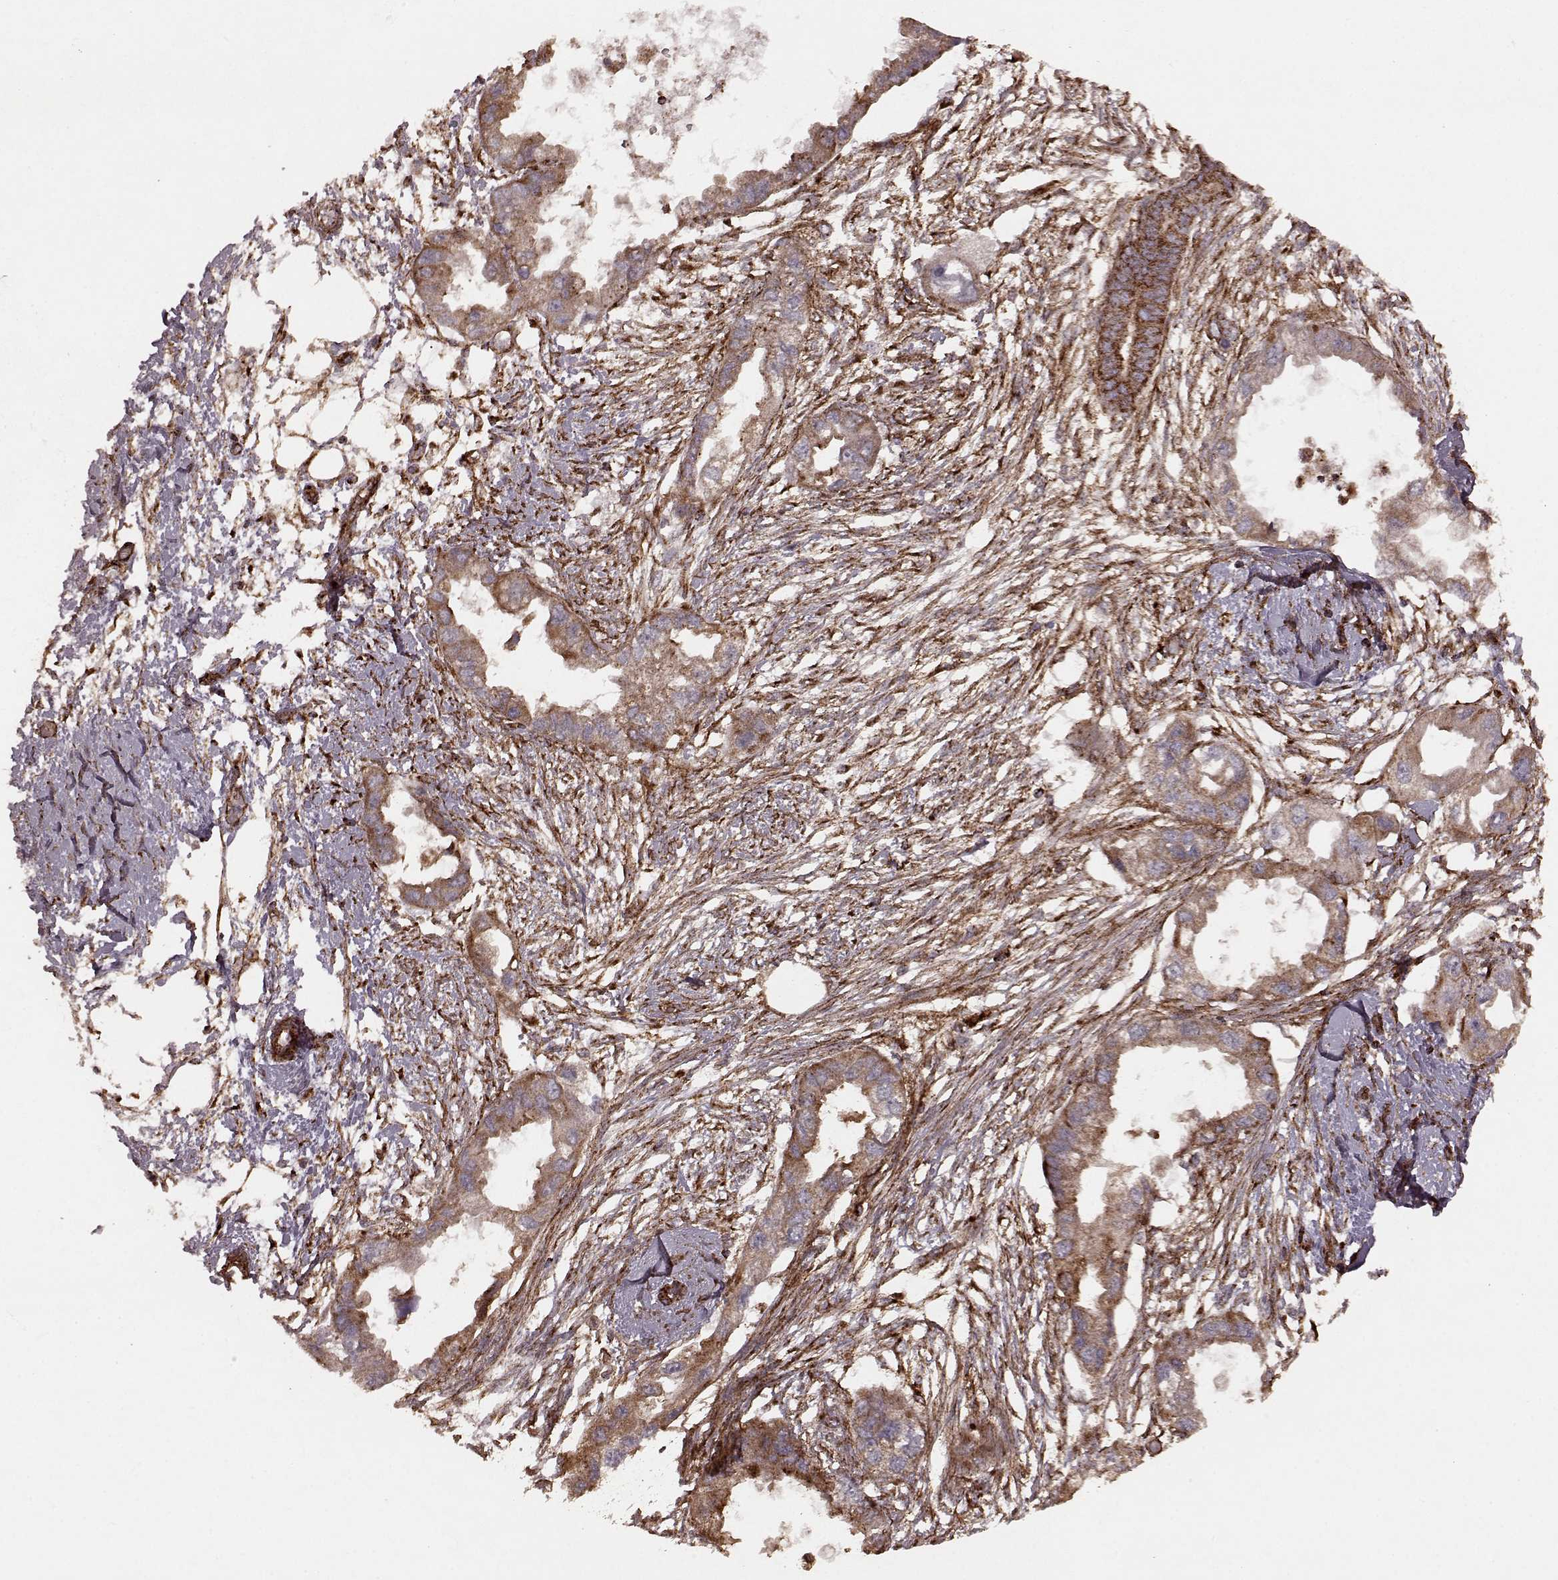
{"staining": {"intensity": "weak", "quantity": ">75%", "location": "cytoplasmic/membranous"}, "tissue": "endometrial cancer", "cell_type": "Tumor cells", "image_type": "cancer", "snomed": [{"axis": "morphology", "description": "Adenocarcinoma, NOS"}, {"axis": "morphology", "description": "Adenocarcinoma, metastatic, NOS"}, {"axis": "topography", "description": "Adipose tissue"}, {"axis": "topography", "description": "Endometrium"}], "caption": "Weak cytoplasmic/membranous protein staining is present in approximately >75% of tumor cells in endometrial cancer (adenocarcinoma).", "gene": "FXN", "patient": {"sex": "female", "age": 67}}